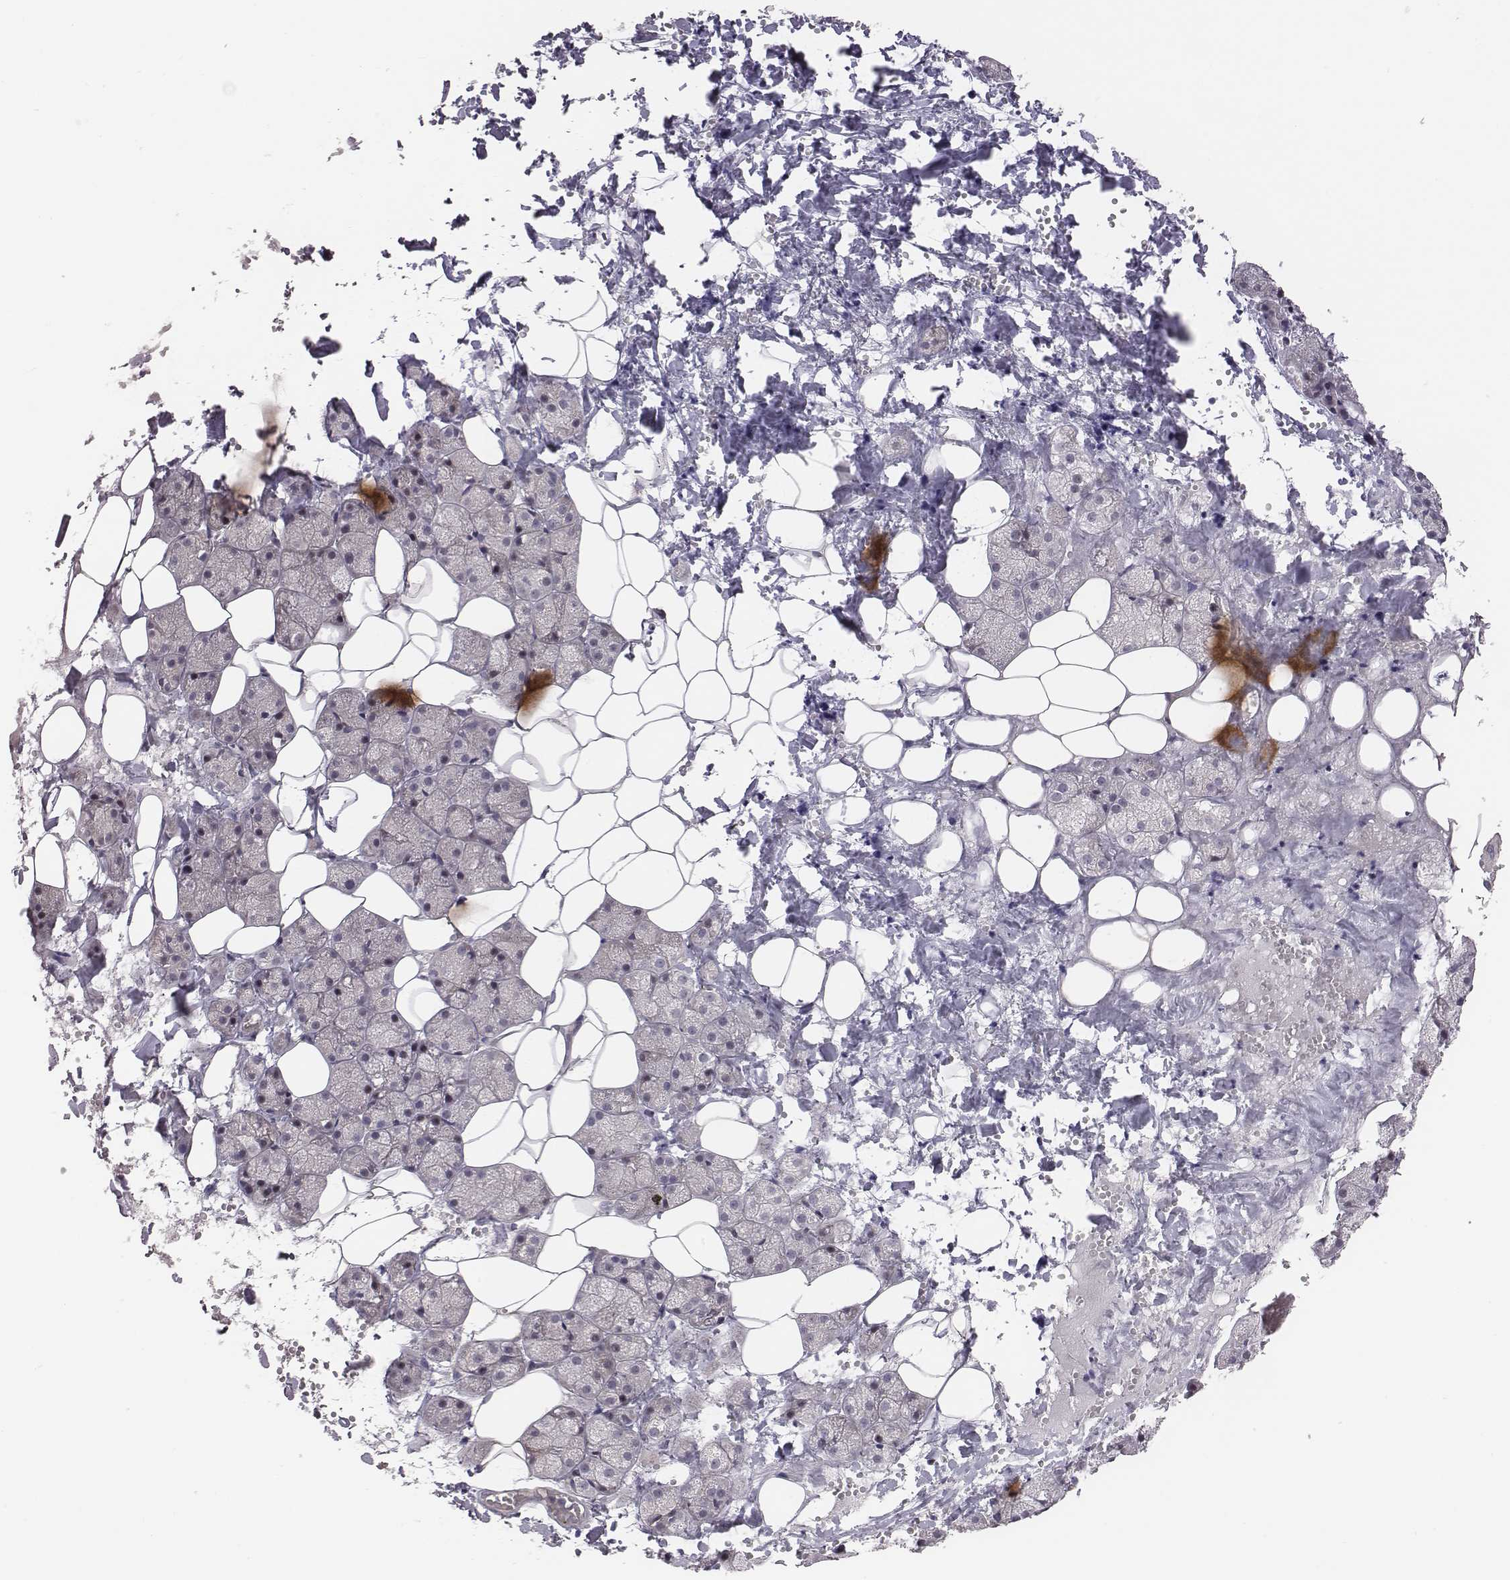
{"staining": {"intensity": "weak", "quantity": "<25%", "location": "cytoplasmic/membranous"}, "tissue": "salivary gland", "cell_type": "Glandular cells", "image_type": "normal", "snomed": [{"axis": "morphology", "description": "Normal tissue, NOS"}, {"axis": "topography", "description": "Salivary gland"}], "caption": "High power microscopy histopathology image of an immunohistochemistry (IHC) micrograph of normal salivary gland, revealing no significant staining in glandular cells.", "gene": "SMURF2", "patient": {"sex": "male", "age": 38}}